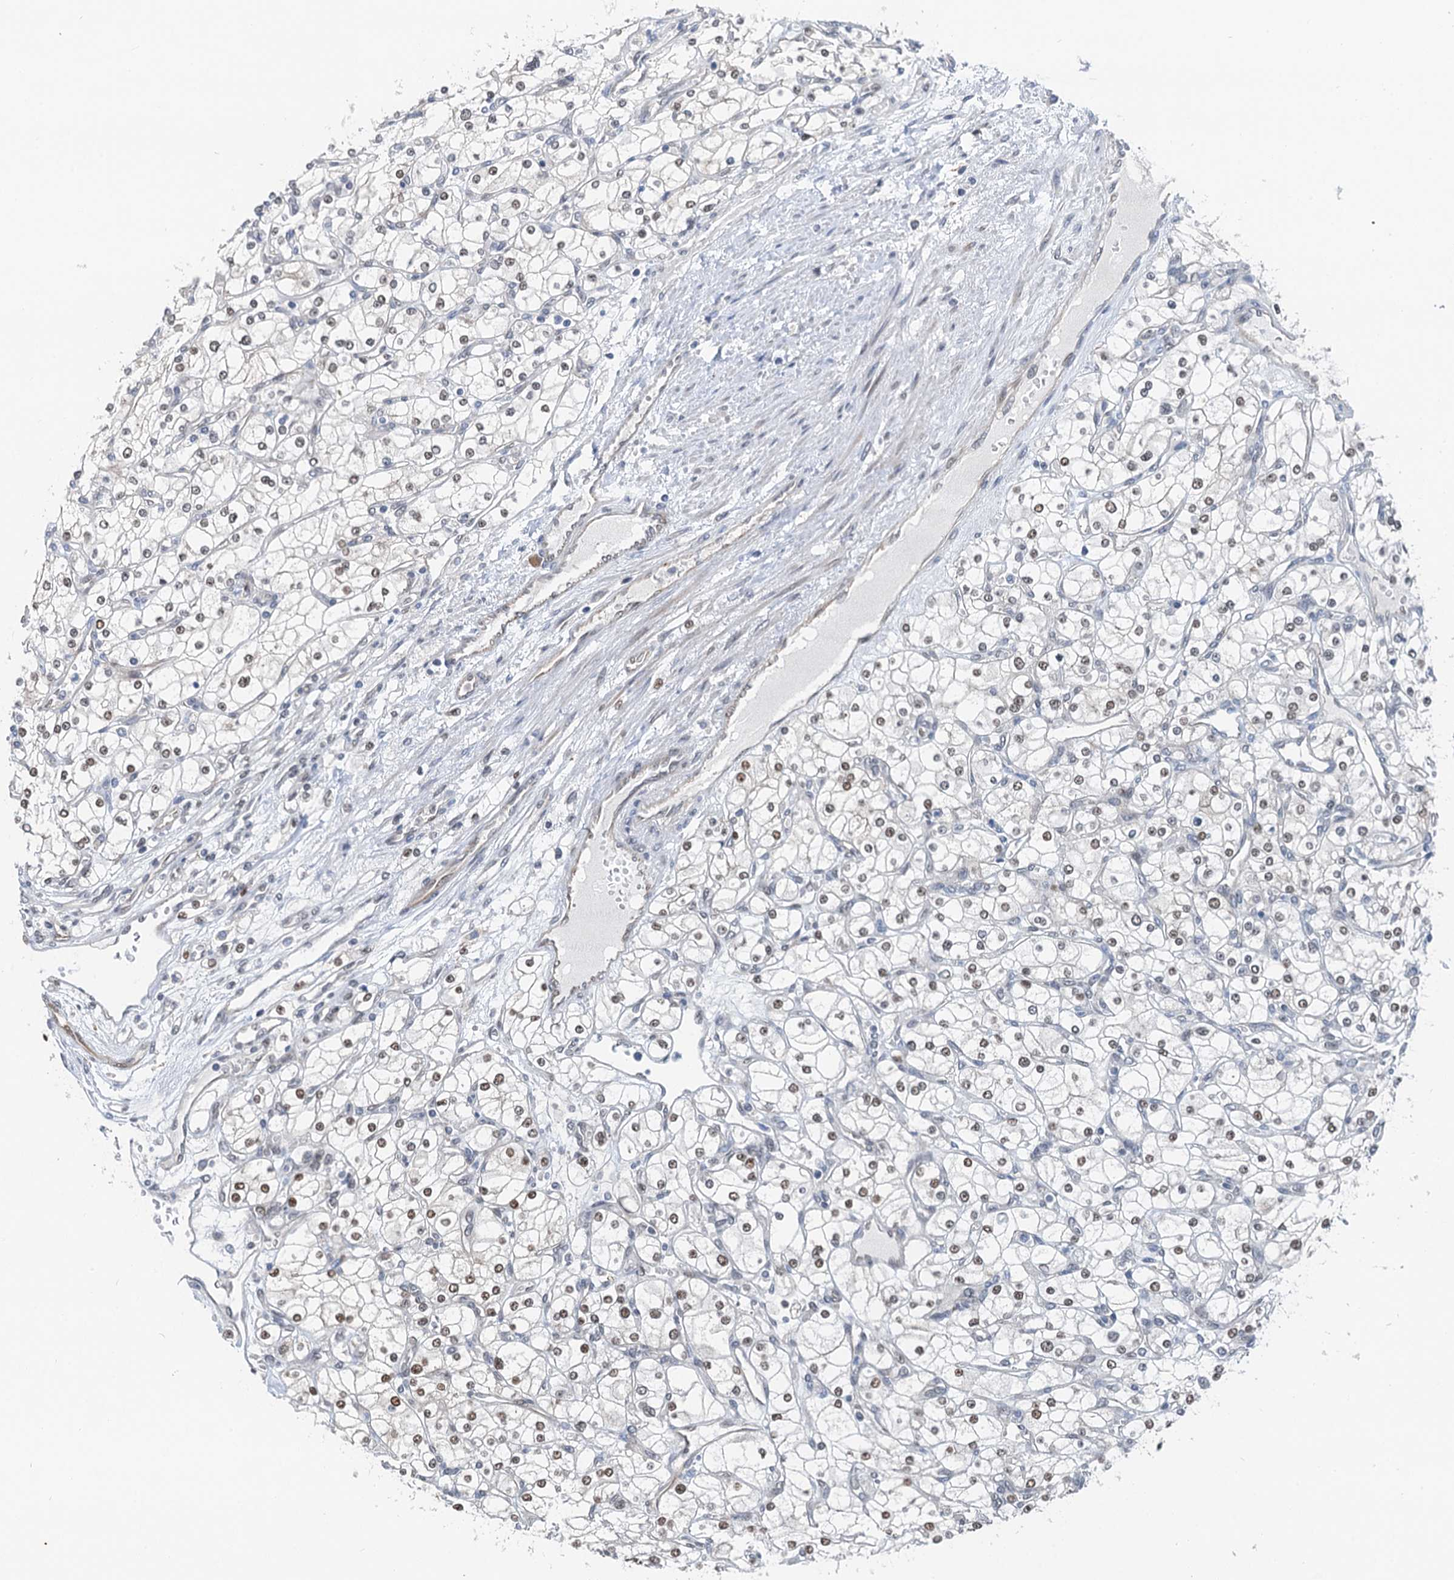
{"staining": {"intensity": "moderate", "quantity": "25%-75%", "location": "nuclear"}, "tissue": "renal cancer", "cell_type": "Tumor cells", "image_type": "cancer", "snomed": [{"axis": "morphology", "description": "Adenocarcinoma, NOS"}, {"axis": "topography", "description": "Kidney"}], "caption": "Brown immunohistochemical staining in renal cancer reveals moderate nuclear positivity in approximately 25%-75% of tumor cells.", "gene": "CFDP1", "patient": {"sex": "male", "age": 80}}